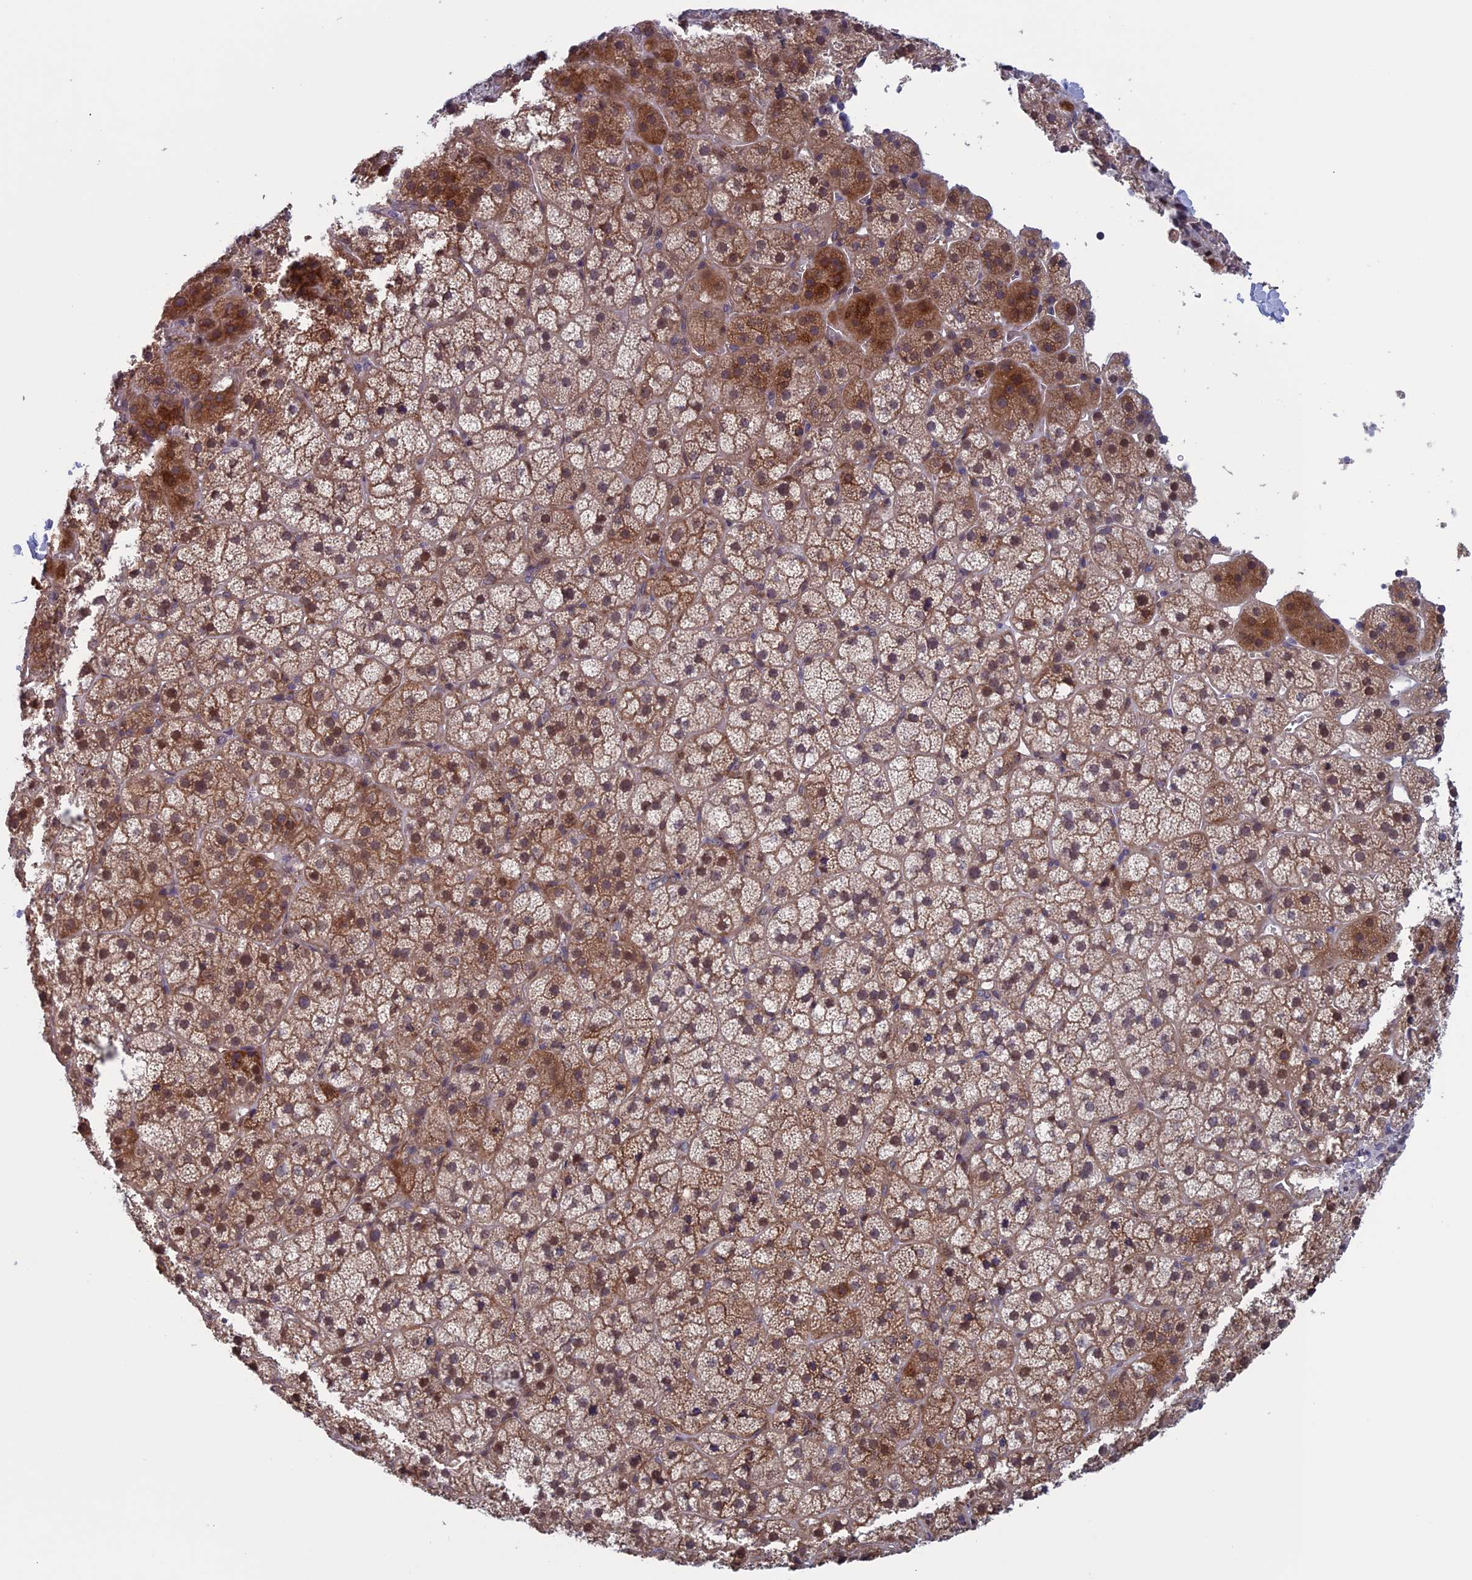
{"staining": {"intensity": "moderate", "quantity": "25%-75%", "location": "cytoplasmic/membranous,nuclear"}, "tissue": "adrenal gland", "cell_type": "Glandular cells", "image_type": "normal", "snomed": [{"axis": "morphology", "description": "Normal tissue, NOS"}, {"axis": "topography", "description": "Adrenal gland"}], "caption": "Normal adrenal gland exhibits moderate cytoplasmic/membranous,nuclear expression in about 25%-75% of glandular cells.", "gene": "FADS1", "patient": {"sex": "female", "age": 44}}